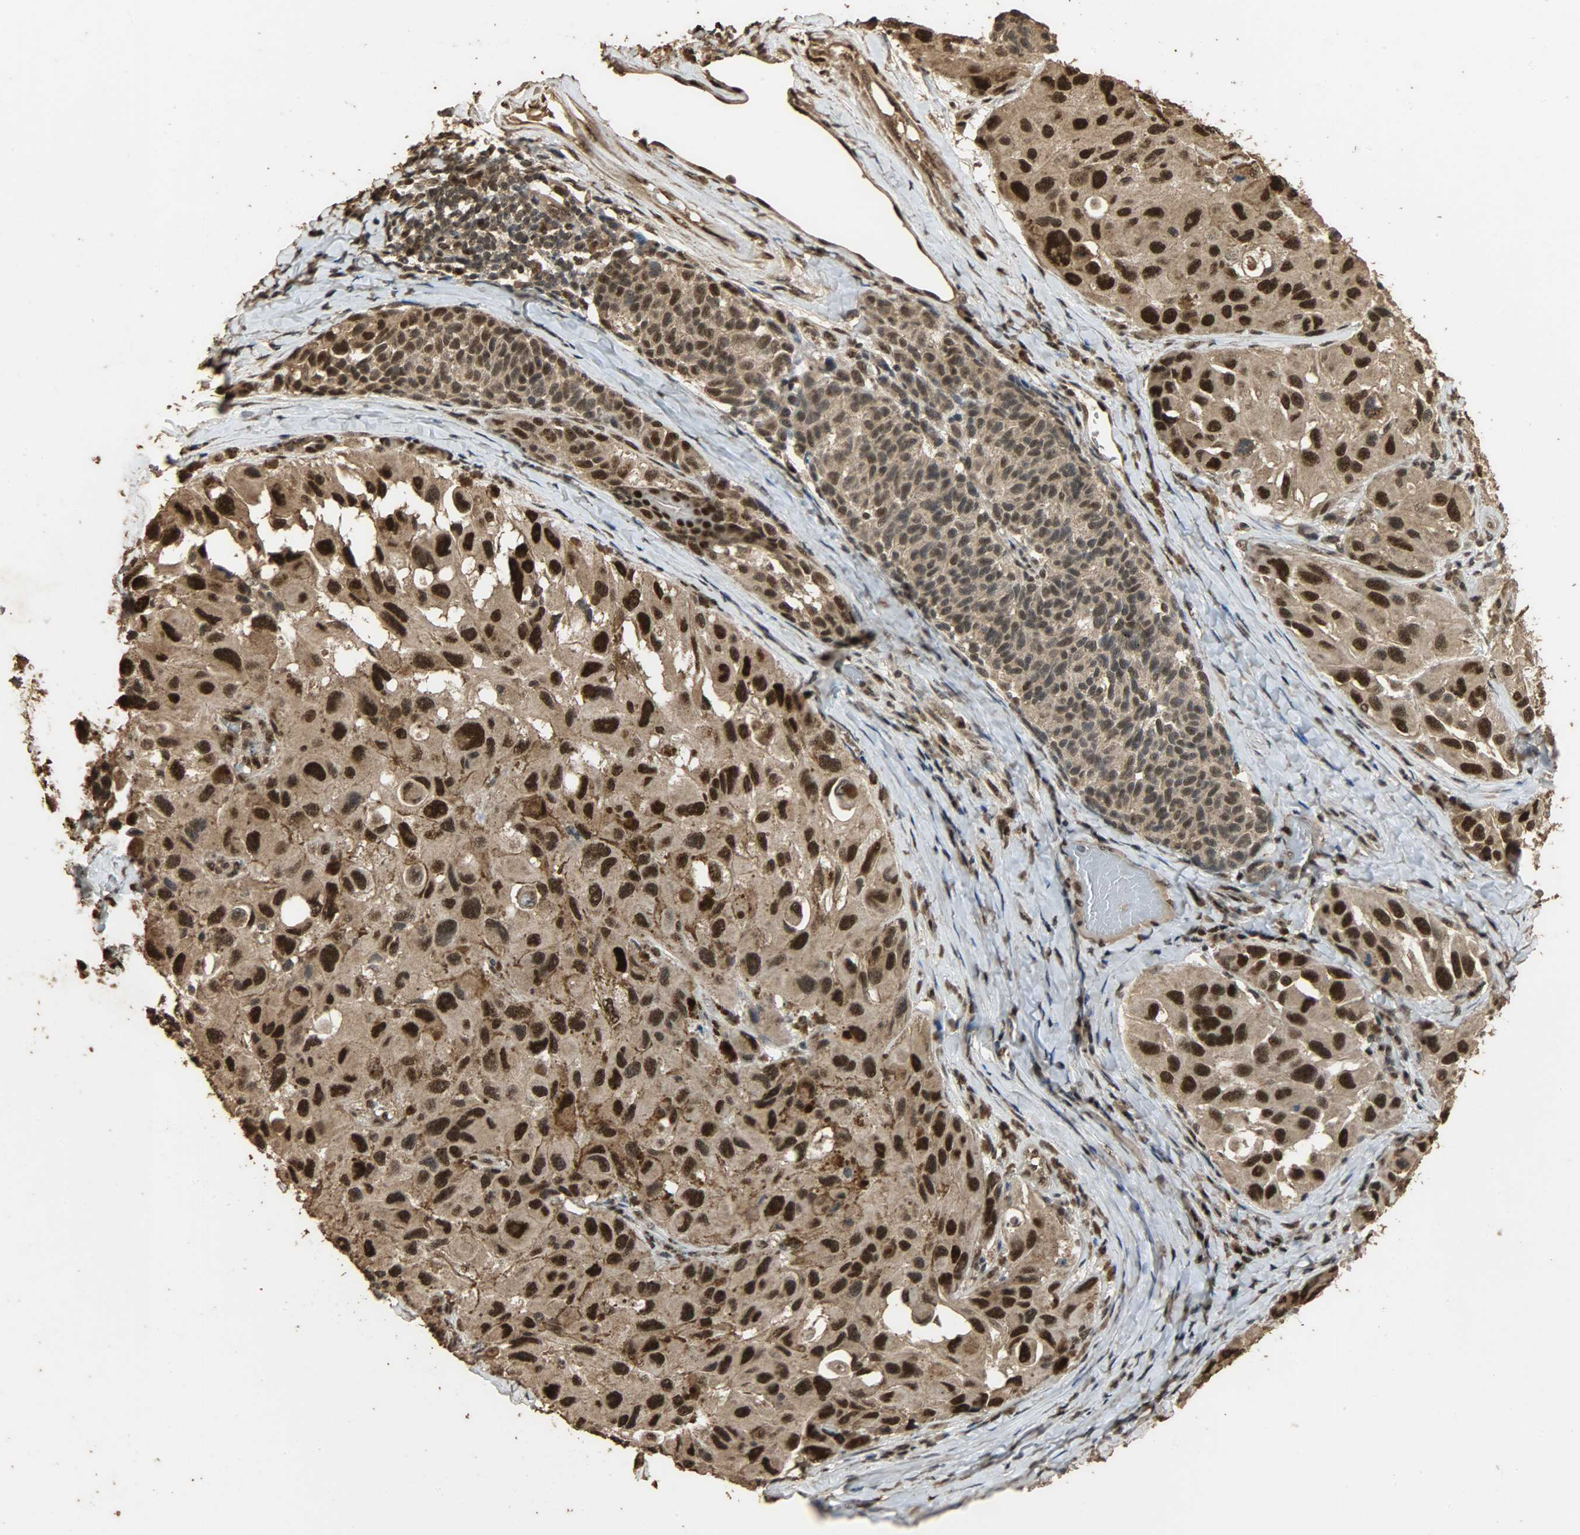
{"staining": {"intensity": "strong", "quantity": ">75%", "location": "cytoplasmic/membranous,nuclear"}, "tissue": "melanoma", "cell_type": "Tumor cells", "image_type": "cancer", "snomed": [{"axis": "morphology", "description": "Malignant melanoma, NOS"}, {"axis": "topography", "description": "Skin"}], "caption": "A high-resolution image shows IHC staining of malignant melanoma, which reveals strong cytoplasmic/membranous and nuclear expression in approximately >75% of tumor cells.", "gene": "CCNT2", "patient": {"sex": "female", "age": 73}}